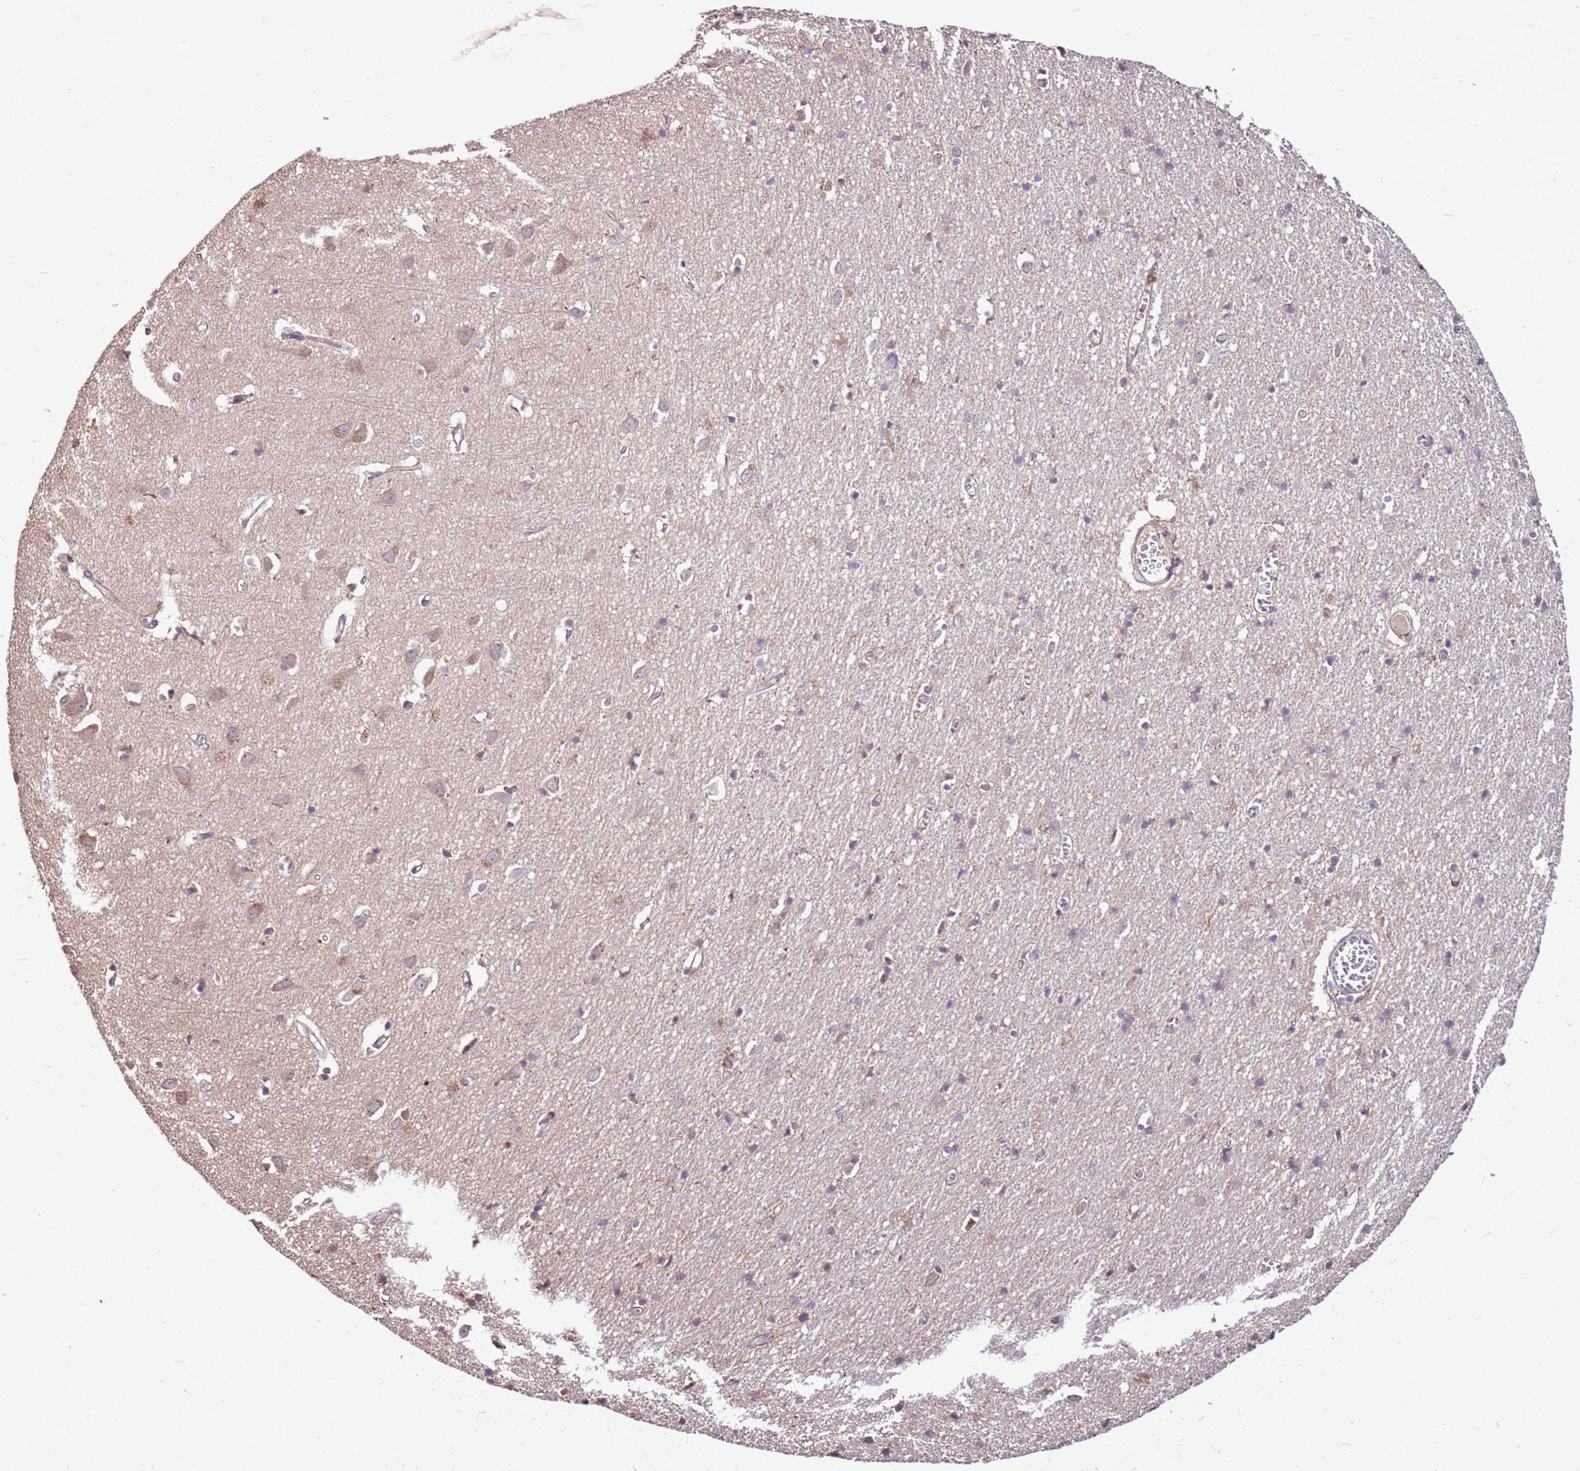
{"staining": {"intensity": "negative", "quantity": "none", "location": "none"}, "tissue": "cerebral cortex", "cell_type": "Endothelial cells", "image_type": "normal", "snomed": [{"axis": "morphology", "description": "Normal tissue, NOS"}, {"axis": "topography", "description": "Cerebral cortex"}], "caption": "The histopathology image shows no significant staining in endothelial cells of cerebral cortex.", "gene": "BBS5", "patient": {"sex": "female", "age": 64}}